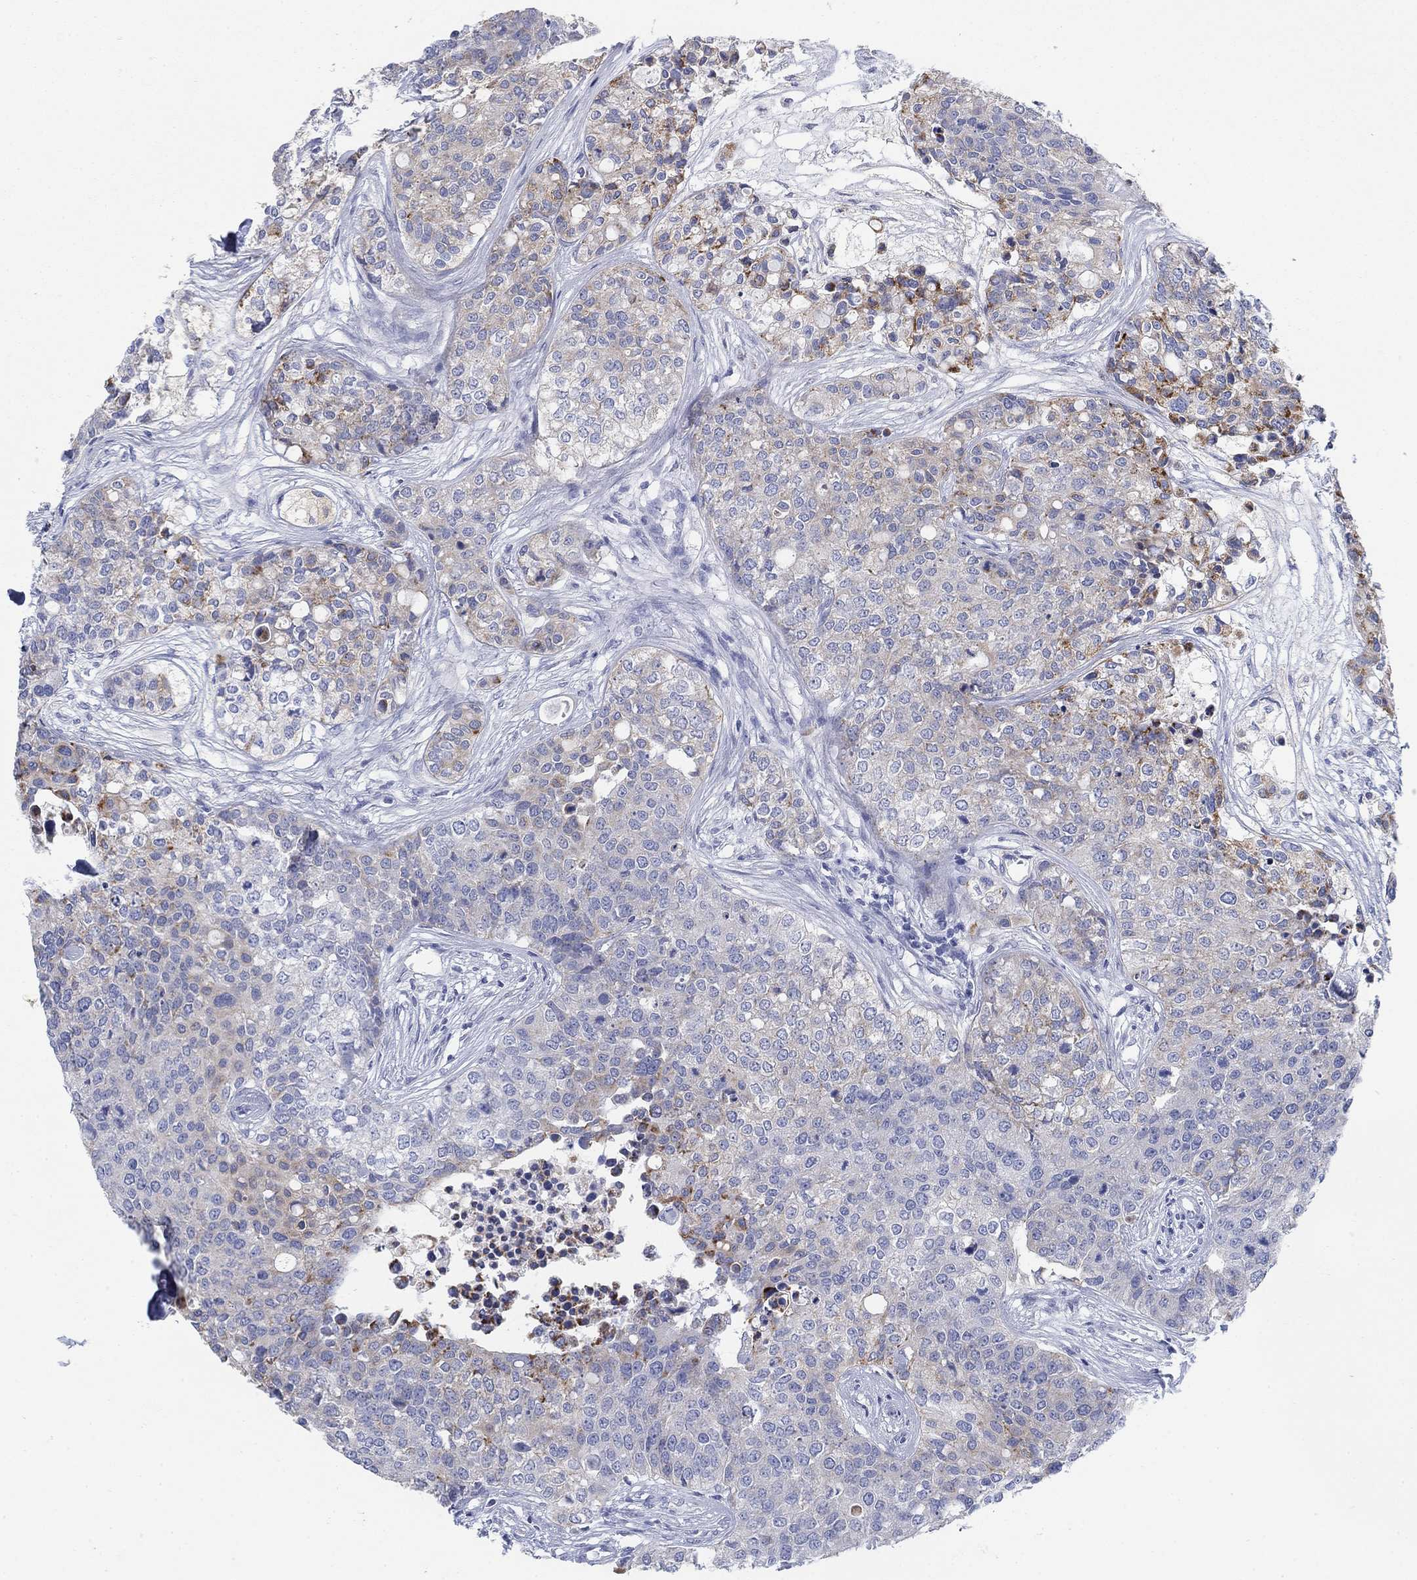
{"staining": {"intensity": "moderate", "quantity": "<25%", "location": "cytoplasmic/membranous"}, "tissue": "carcinoid", "cell_type": "Tumor cells", "image_type": "cancer", "snomed": [{"axis": "morphology", "description": "Carcinoid, malignant, NOS"}, {"axis": "topography", "description": "Colon"}], "caption": "Immunohistochemistry staining of malignant carcinoid, which displays low levels of moderate cytoplasmic/membranous positivity in about <25% of tumor cells indicating moderate cytoplasmic/membranous protein positivity. The staining was performed using DAB (3,3'-diaminobenzidine) (brown) for protein detection and nuclei were counterstained in hematoxylin (blue).", "gene": "SCCPDH", "patient": {"sex": "male", "age": 81}}